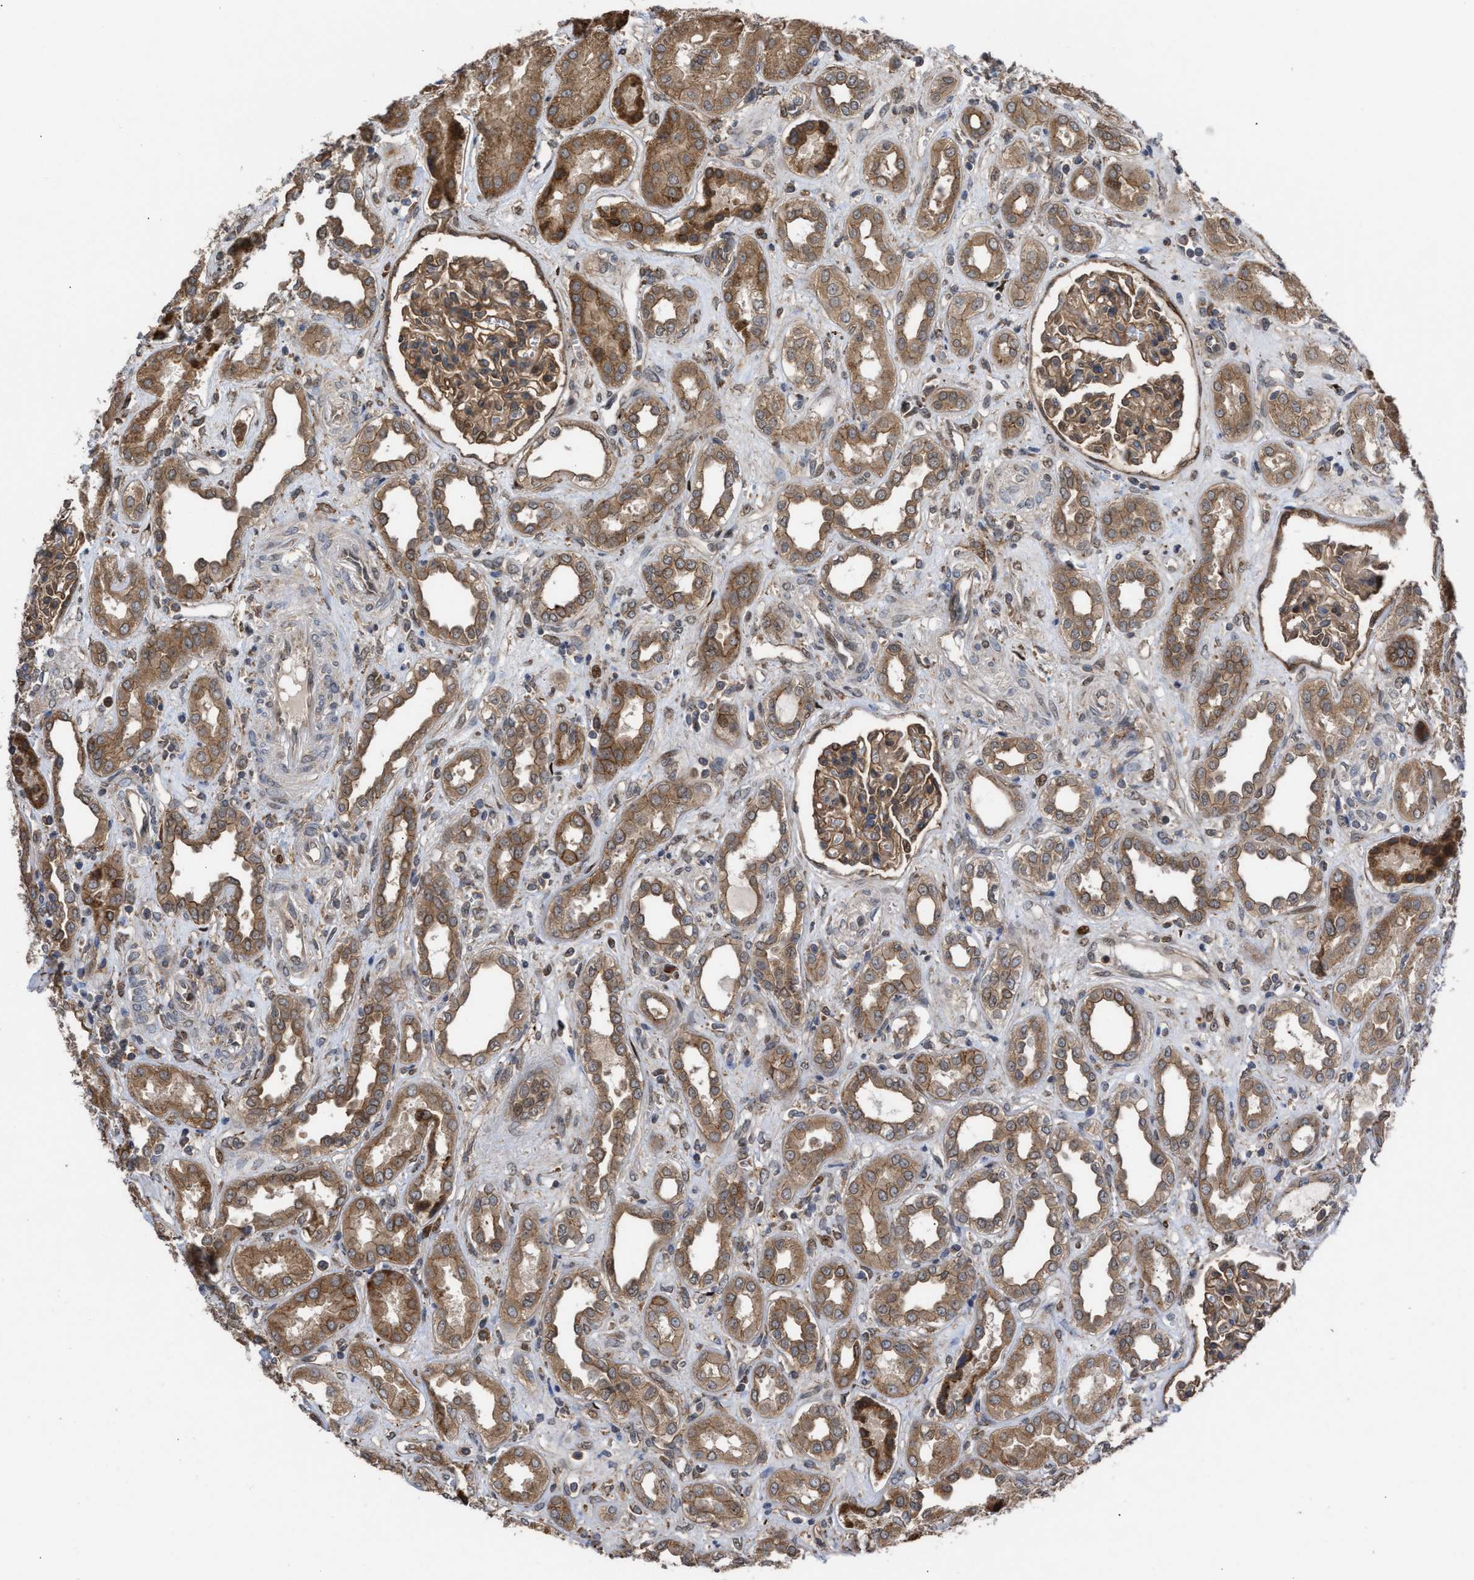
{"staining": {"intensity": "moderate", "quantity": "25%-75%", "location": "cytoplasmic/membranous,nuclear"}, "tissue": "kidney", "cell_type": "Cells in glomeruli", "image_type": "normal", "snomed": [{"axis": "morphology", "description": "Normal tissue, NOS"}, {"axis": "topography", "description": "Kidney"}], "caption": "An IHC image of benign tissue is shown. Protein staining in brown labels moderate cytoplasmic/membranous,nuclear positivity in kidney within cells in glomeruli. (IHC, brightfield microscopy, high magnification).", "gene": "TP53BP2", "patient": {"sex": "male", "age": 59}}